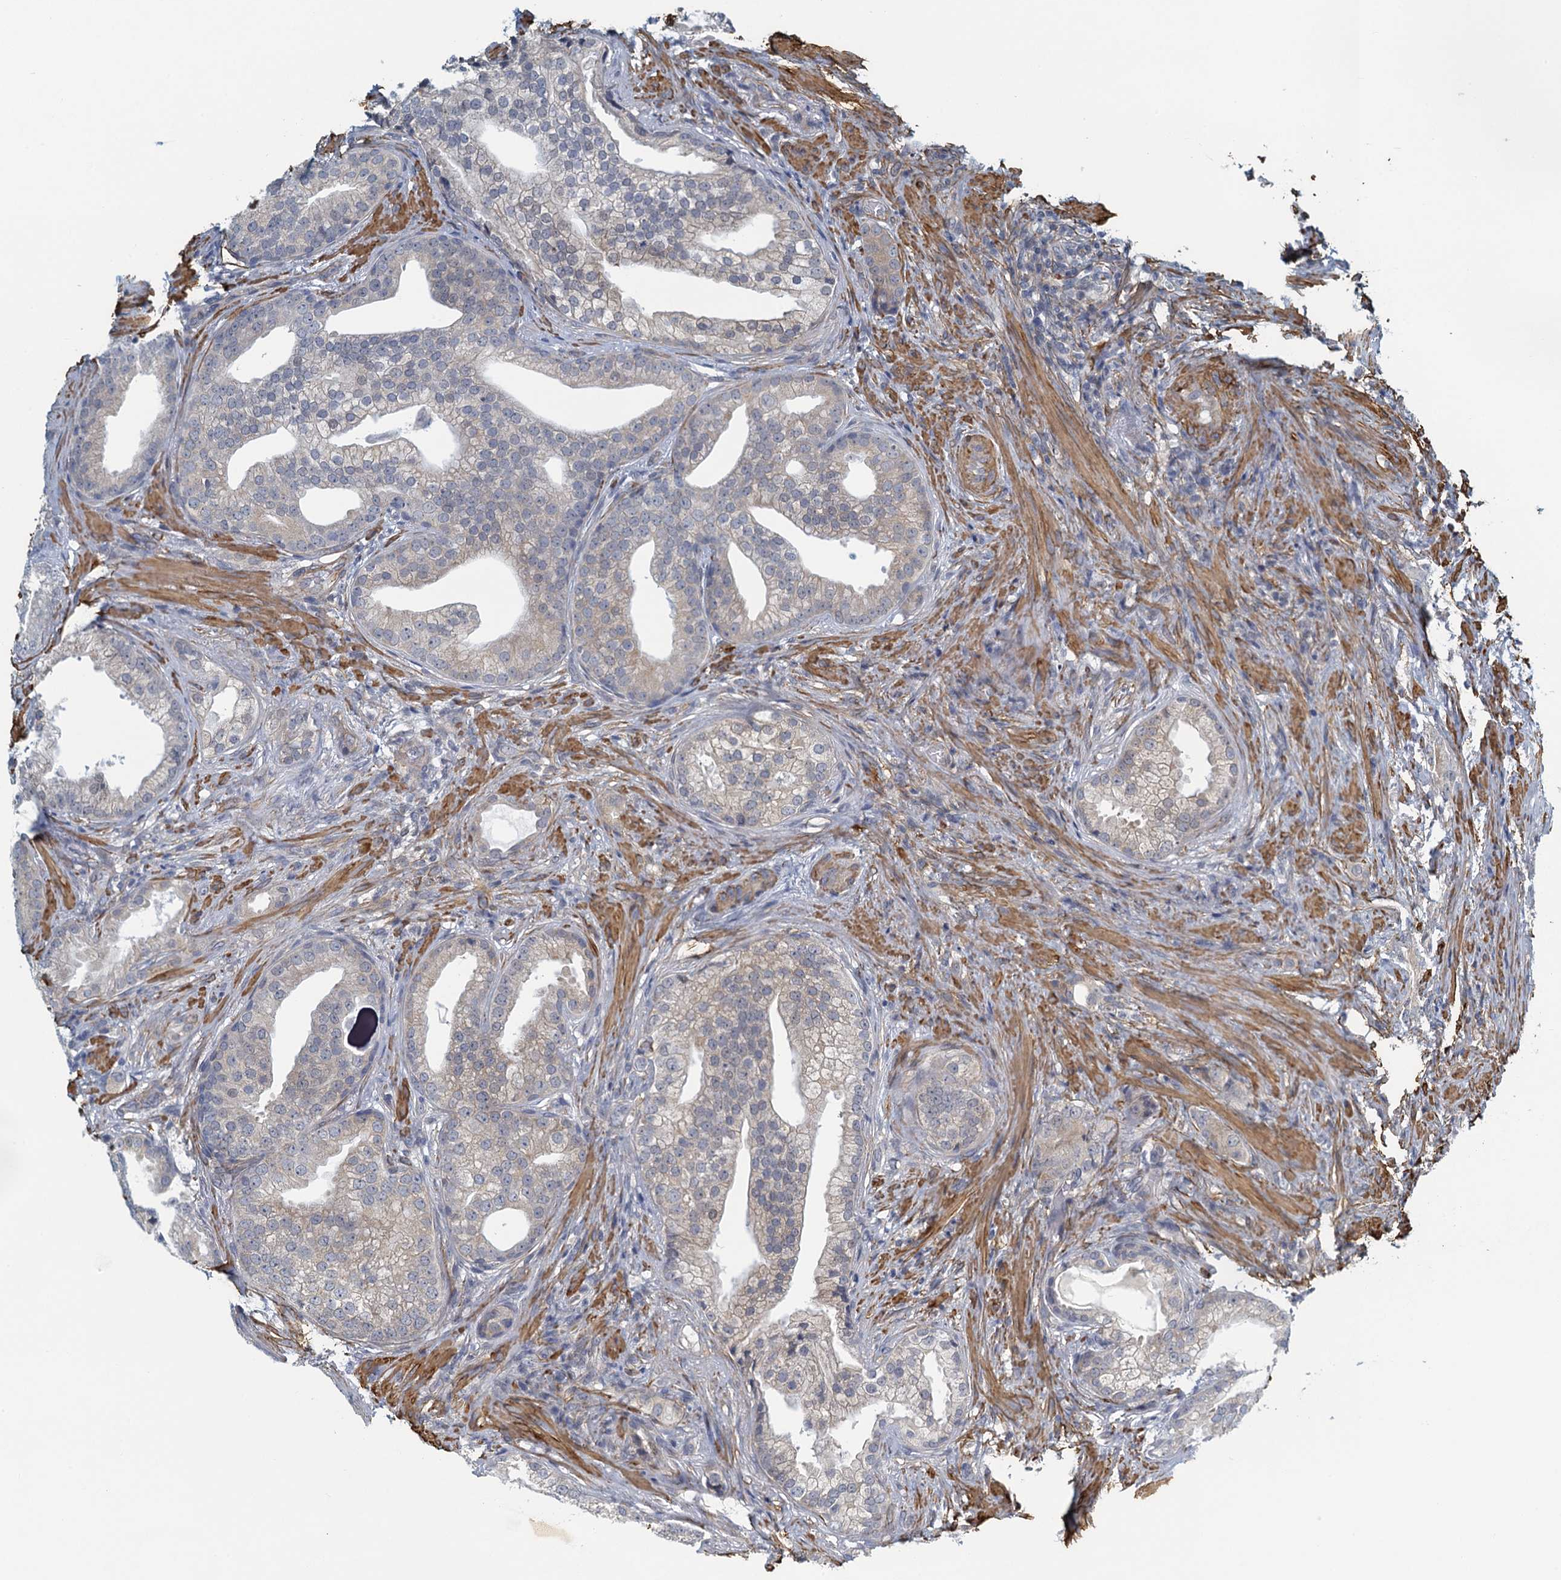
{"staining": {"intensity": "weak", "quantity": "25%-75%", "location": "cytoplasmic/membranous"}, "tissue": "prostate cancer", "cell_type": "Tumor cells", "image_type": "cancer", "snomed": [{"axis": "morphology", "description": "Adenocarcinoma, Low grade"}, {"axis": "topography", "description": "Prostate"}], "caption": "There is low levels of weak cytoplasmic/membranous expression in tumor cells of prostate adenocarcinoma (low-grade), as demonstrated by immunohistochemical staining (brown color).", "gene": "ALG2", "patient": {"sex": "male", "age": 71}}